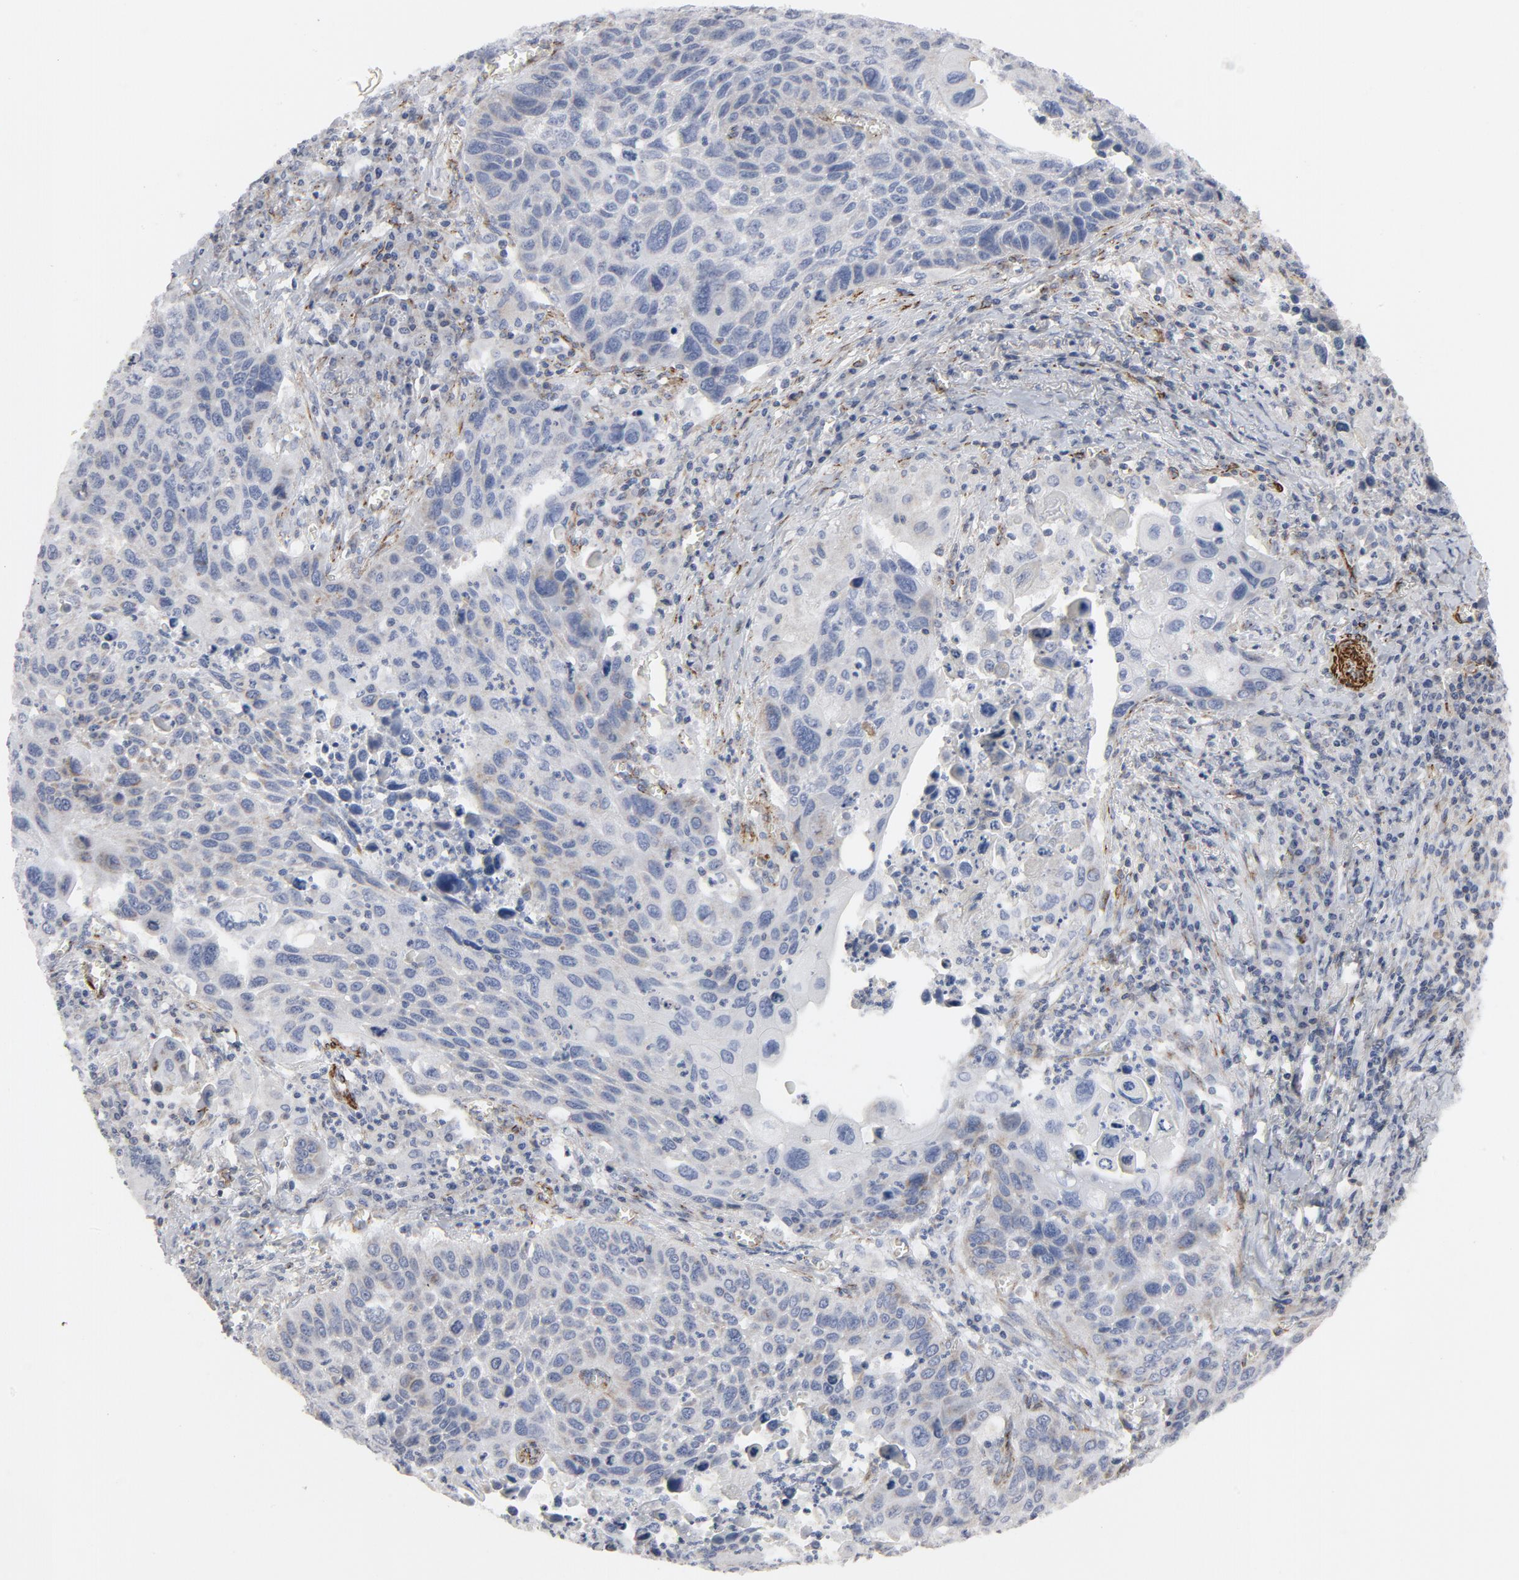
{"staining": {"intensity": "negative", "quantity": "none", "location": "none"}, "tissue": "lung cancer", "cell_type": "Tumor cells", "image_type": "cancer", "snomed": [{"axis": "morphology", "description": "Squamous cell carcinoma, NOS"}, {"axis": "topography", "description": "Lung"}], "caption": "Tumor cells show no significant protein expression in lung squamous cell carcinoma.", "gene": "GNG2", "patient": {"sex": "male", "age": 68}}